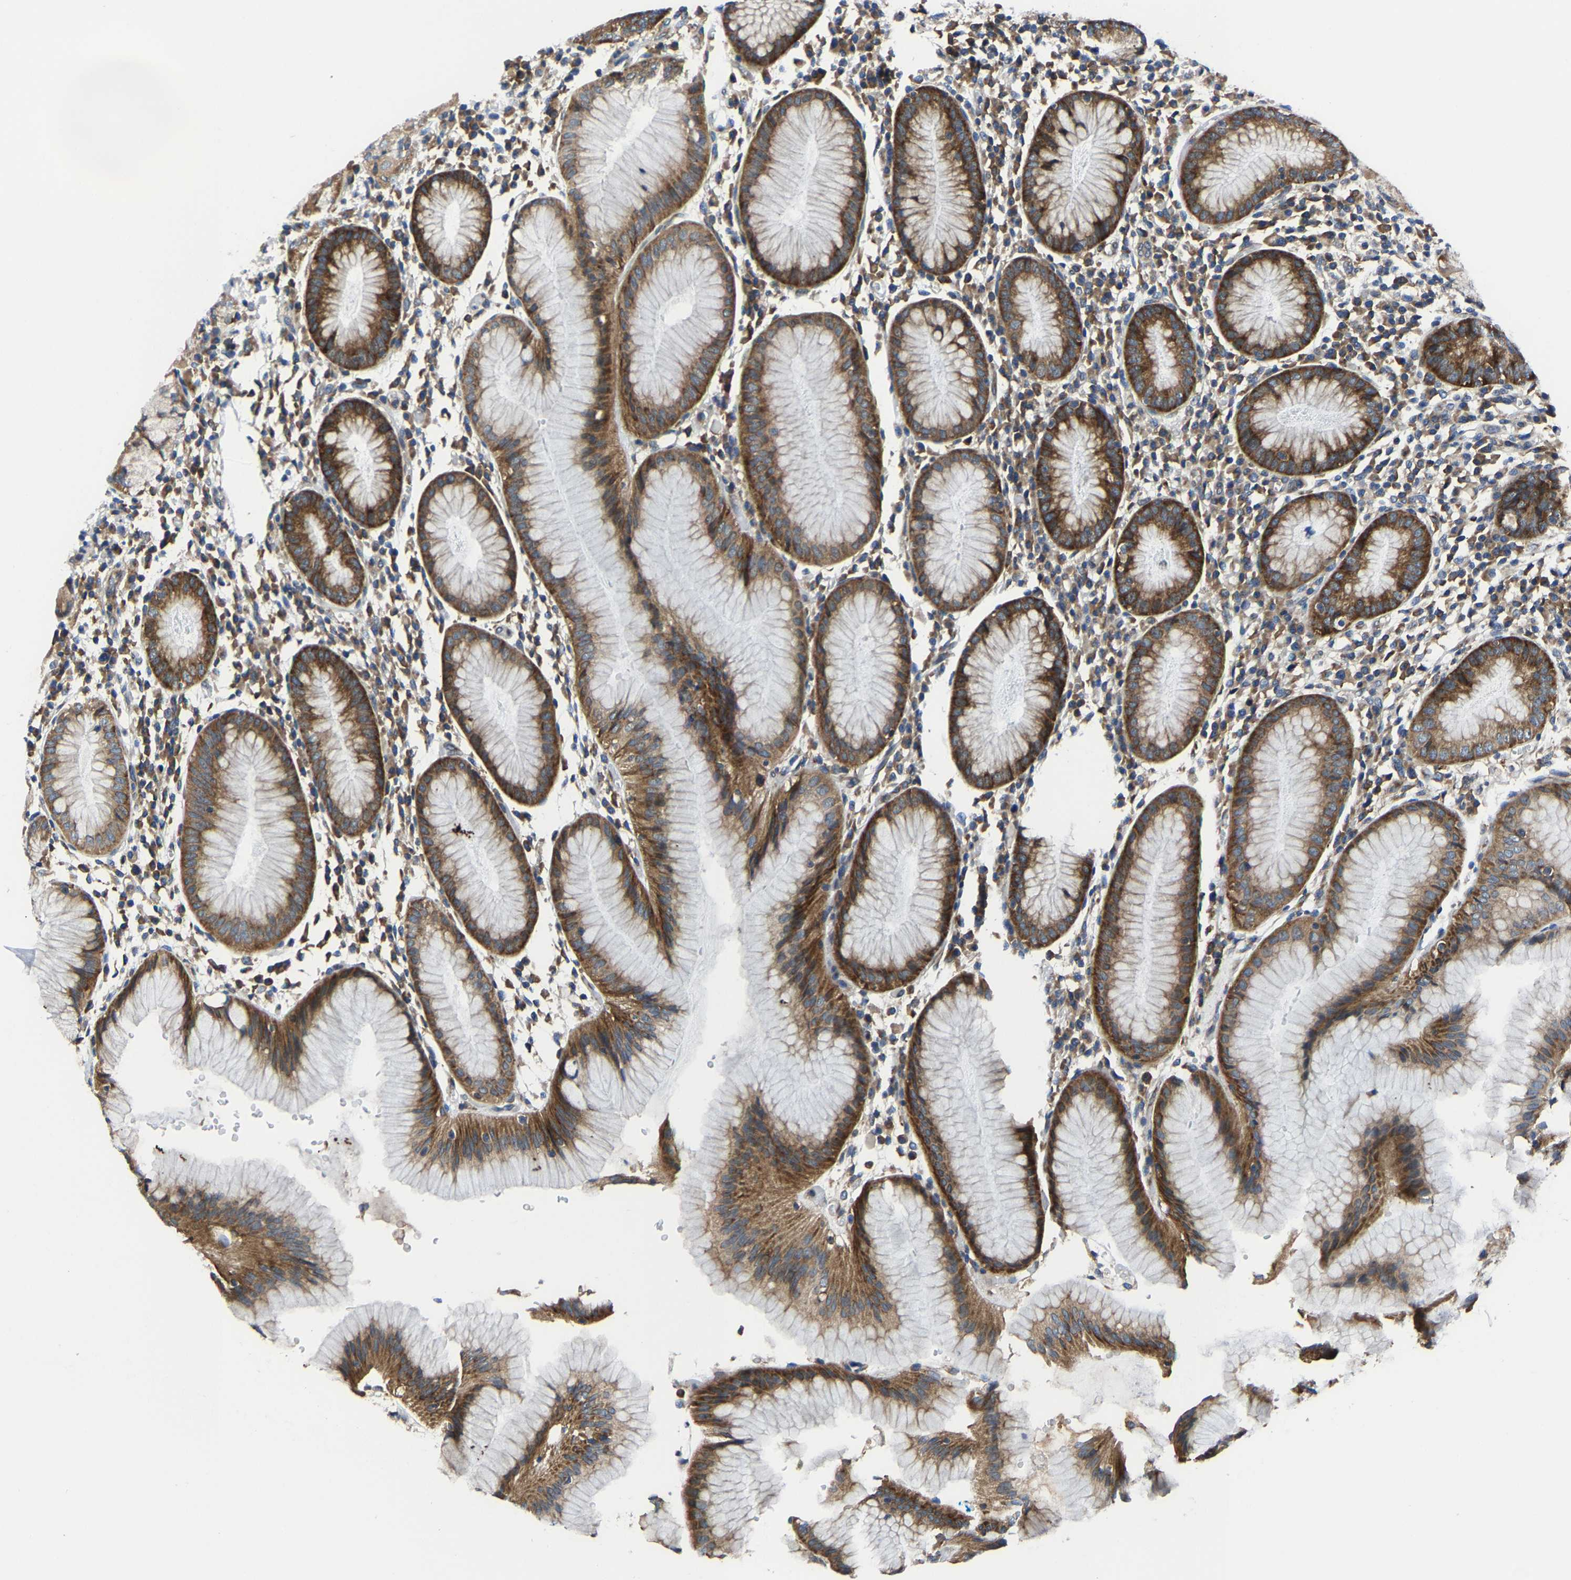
{"staining": {"intensity": "moderate", "quantity": "25%-75%", "location": "cytoplasmic/membranous"}, "tissue": "stomach", "cell_type": "Glandular cells", "image_type": "normal", "snomed": [{"axis": "morphology", "description": "Normal tissue, NOS"}, {"axis": "topography", "description": "Stomach"}, {"axis": "topography", "description": "Stomach, lower"}], "caption": "A brown stain shows moderate cytoplasmic/membranous expression of a protein in glandular cells of unremarkable human stomach. (Brightfield microscopy of DAB IHC at high magnification).", "gene": "G3BP2", "patient": {"sex": "female", "age": 75}}